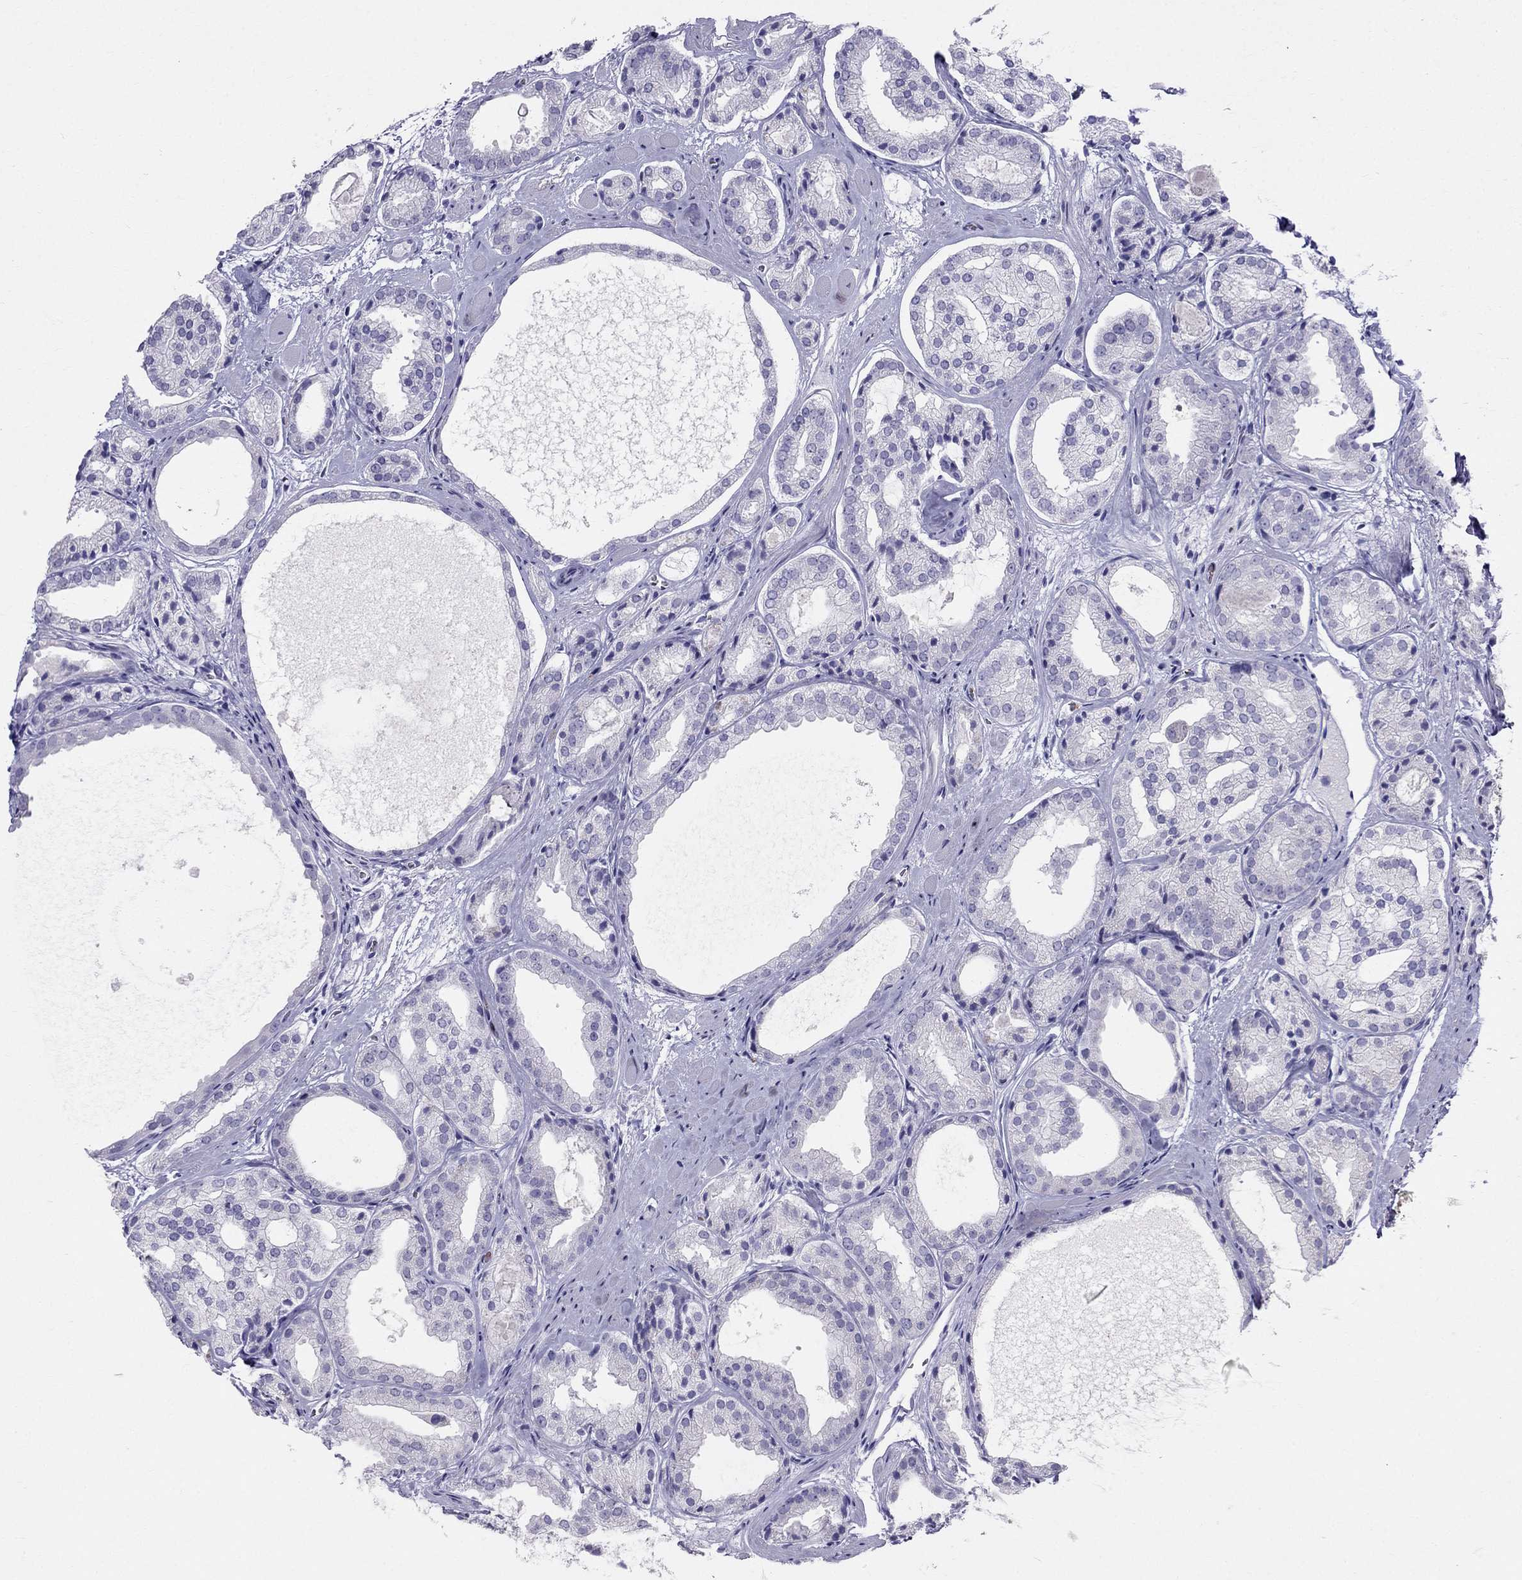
{"staining": {"intensity": "negative", "quantity": "none", "location": "none"}, "tissue": "prostate cancer", "cell_type": "Tumor cells", "image_type": "cancer", "snomed": [{"axis": "morphology", "description": "Adenocarcinoma, Low grade"}, {"axis": "topography", "description": "Prostate"}], "caption": "Protein analysis of prostate low-grade adenocarcinoma reveals no significant positivity in tumor cells.", "gene": "DNAAF6", "patient": {"sex": "male", "age": 69}}